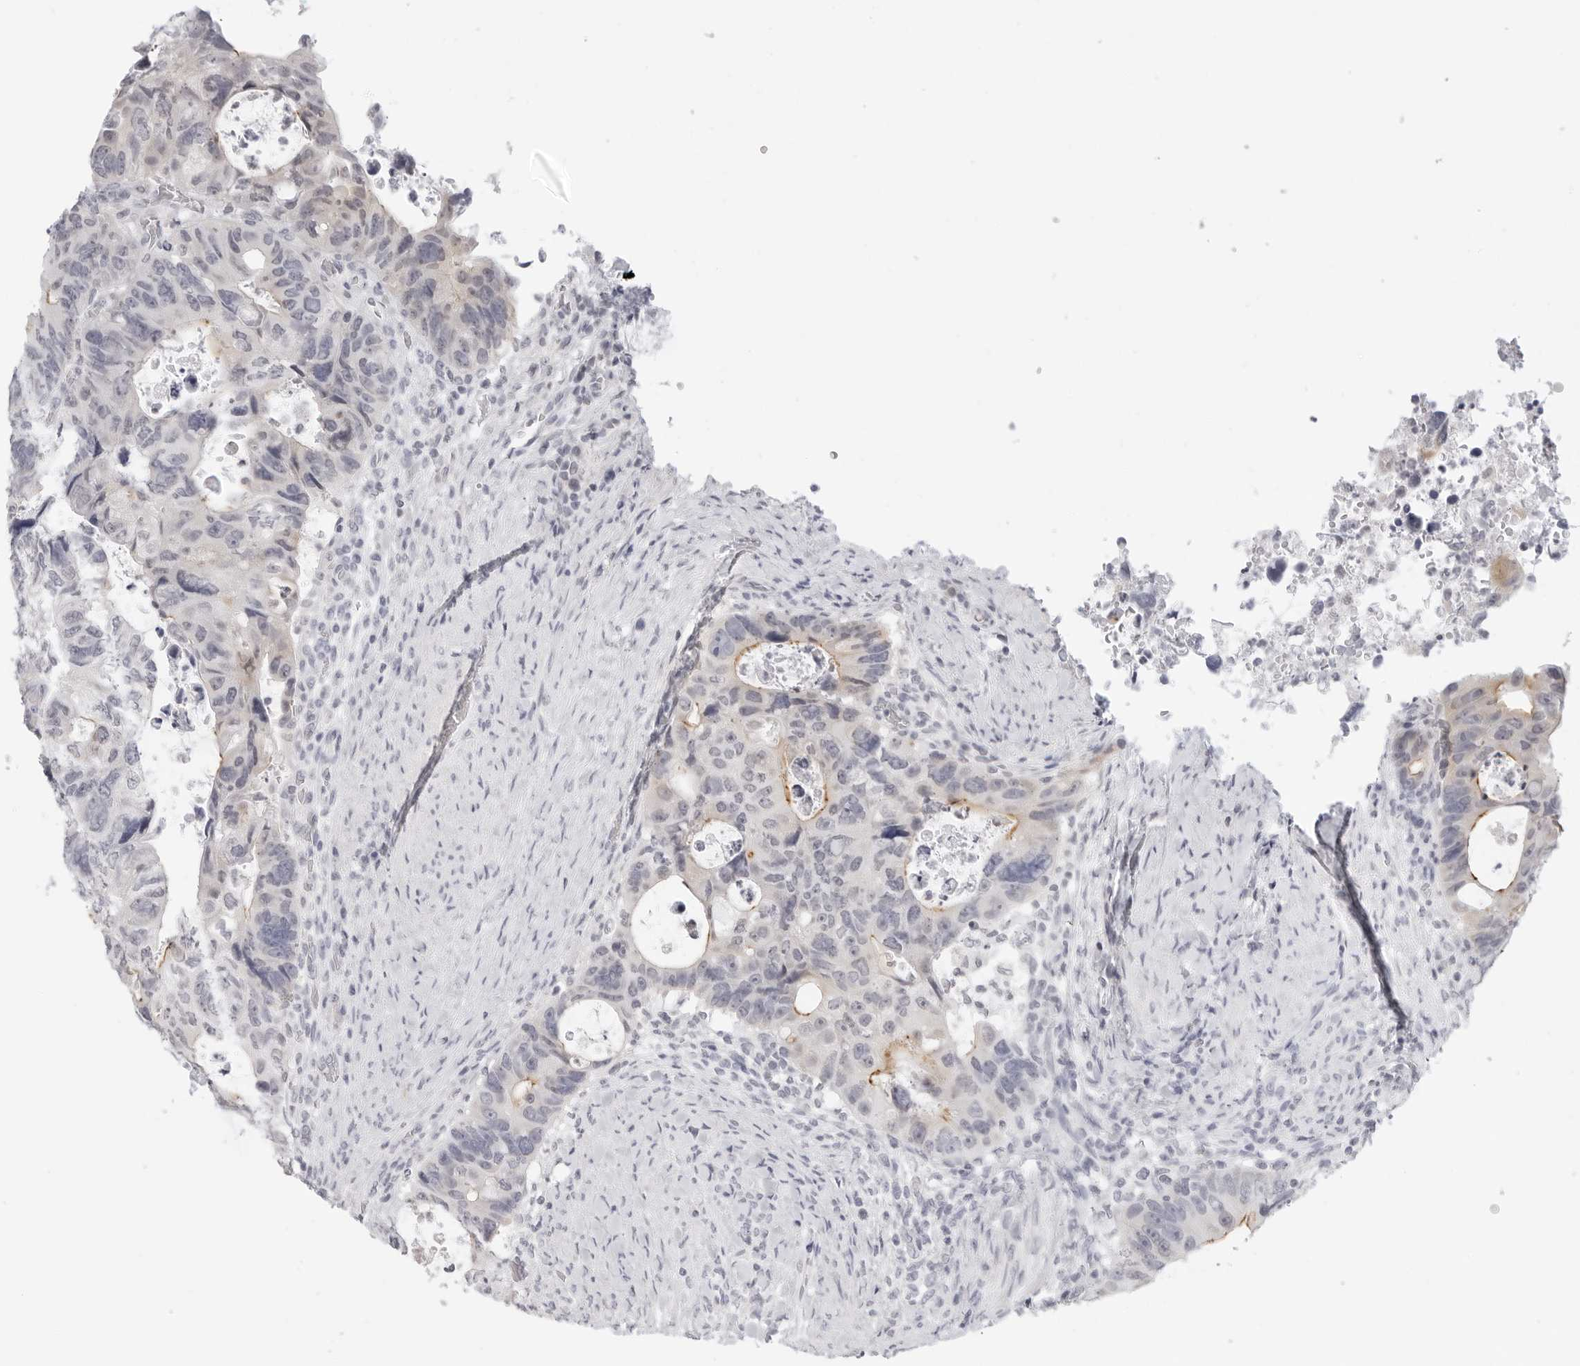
{"staining": {"intensity": "moderate", "quantity": "<25%", "location": "cytoplasmic/membranous"}, "tissue": "colorectal cancer", "cell_type": "Tumor cells", "image_type": "cancer", "snomed": [{"axis": "morphology", "description": "Adenocarcinoma, NOS"}, {"axis": "topography", "description": "Rectum"}], "caption": "Brown immunohistochemical staining in adenocarcinoma (colorectal) reveals moderate cytoplasmic/membranous staining in approximately <25% of tumor cells. (Brightfield microscopy of DAB IHC at high magnification).", "gene": "EDN2", "patient": {"sex": "male", "age": 59}}